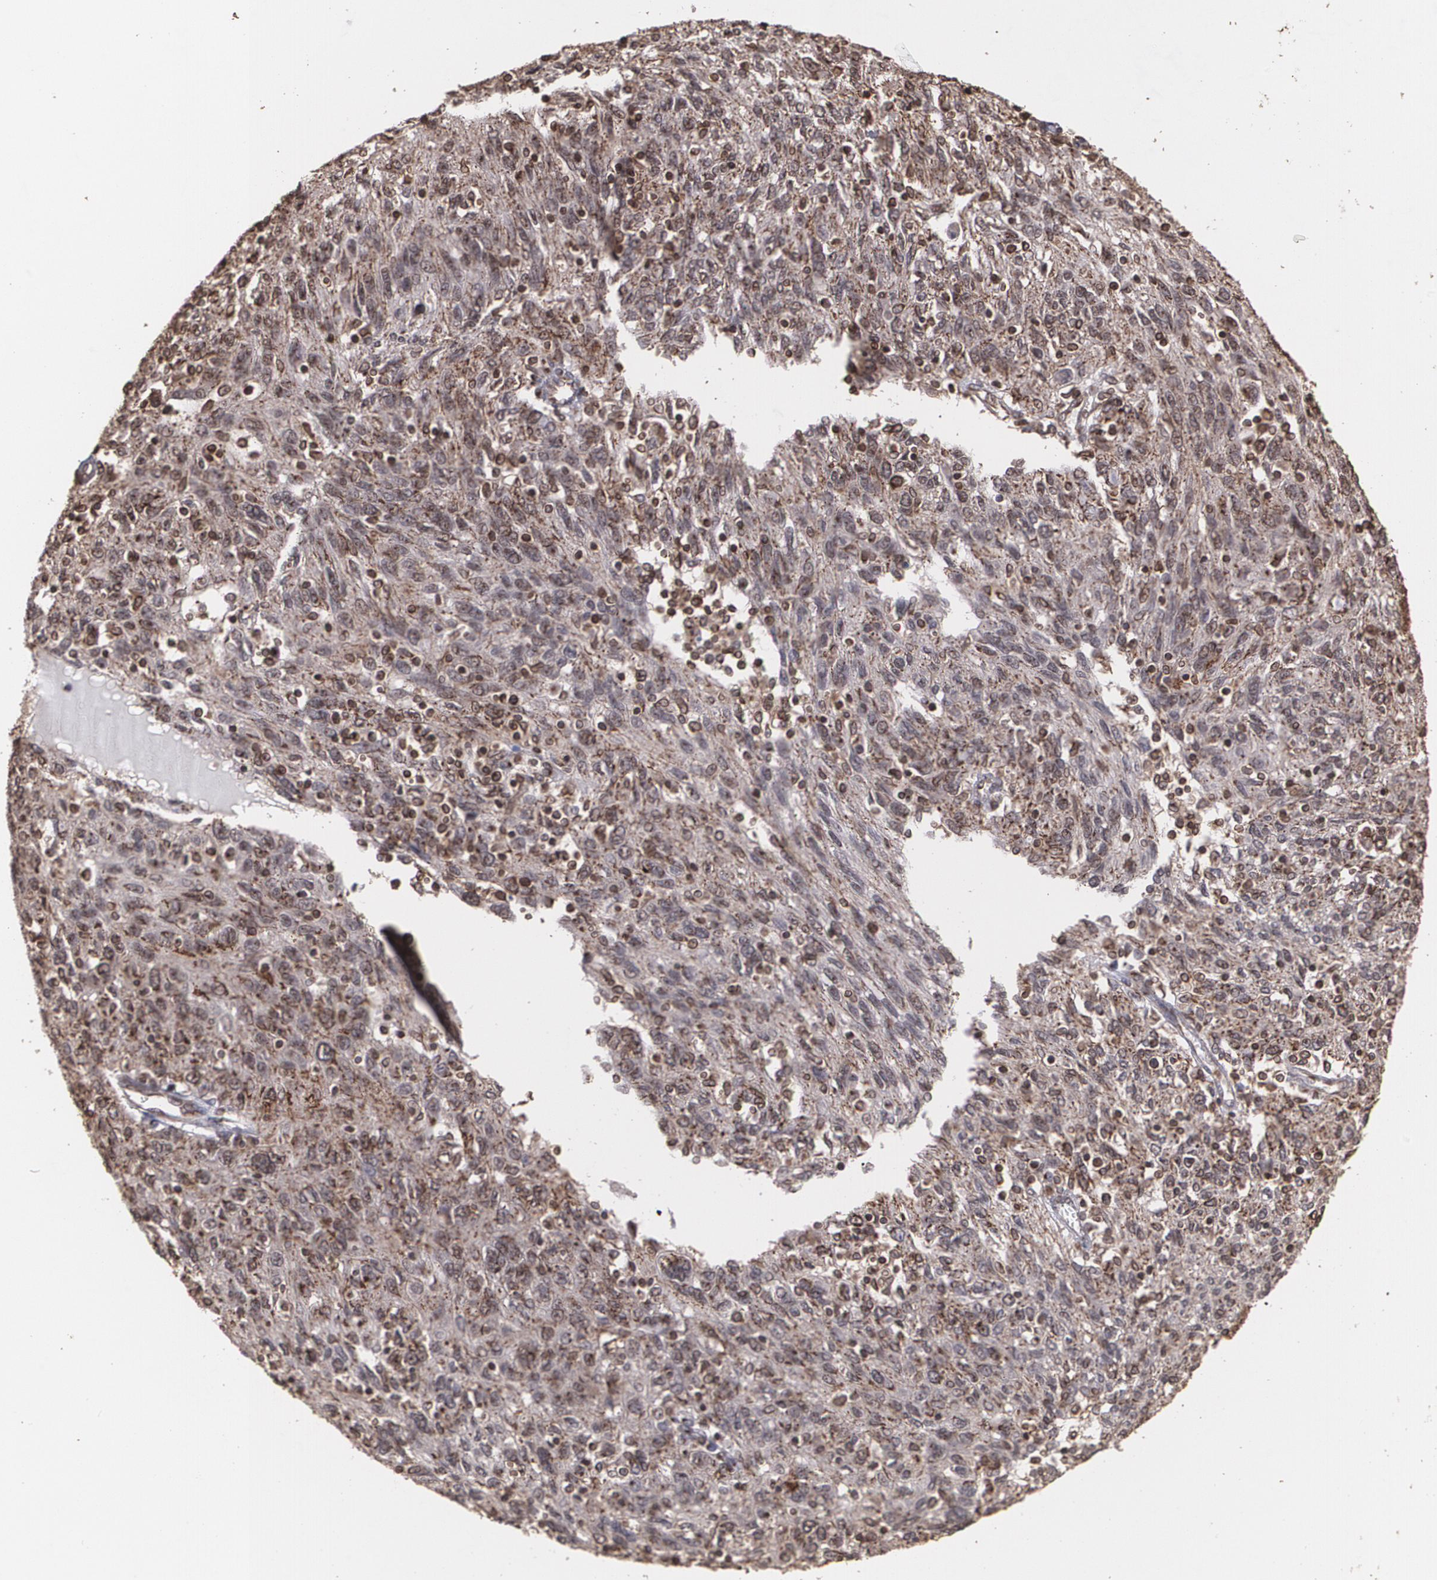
{"staining": {"intensity": "moderate", "quantity": ">75%", "location": "cytoplasmic/membranous"}, "tissue": "ovarian cancer", "cell_type": "Tumor cells", "image_type": "cancer", "snomed": [{"axis": "morphology", "description": "Carcinoma, endometroid"}, {"axis": "topography", "description": "Ovary"}], "caption": "Tumor cells display medium levels of moderate cytoplasmic/membranous staining in approximately >75% of cells in human ovarian cancer.", "gene": "TRIP11", "patient": {"sex": "female", "age": 50}}